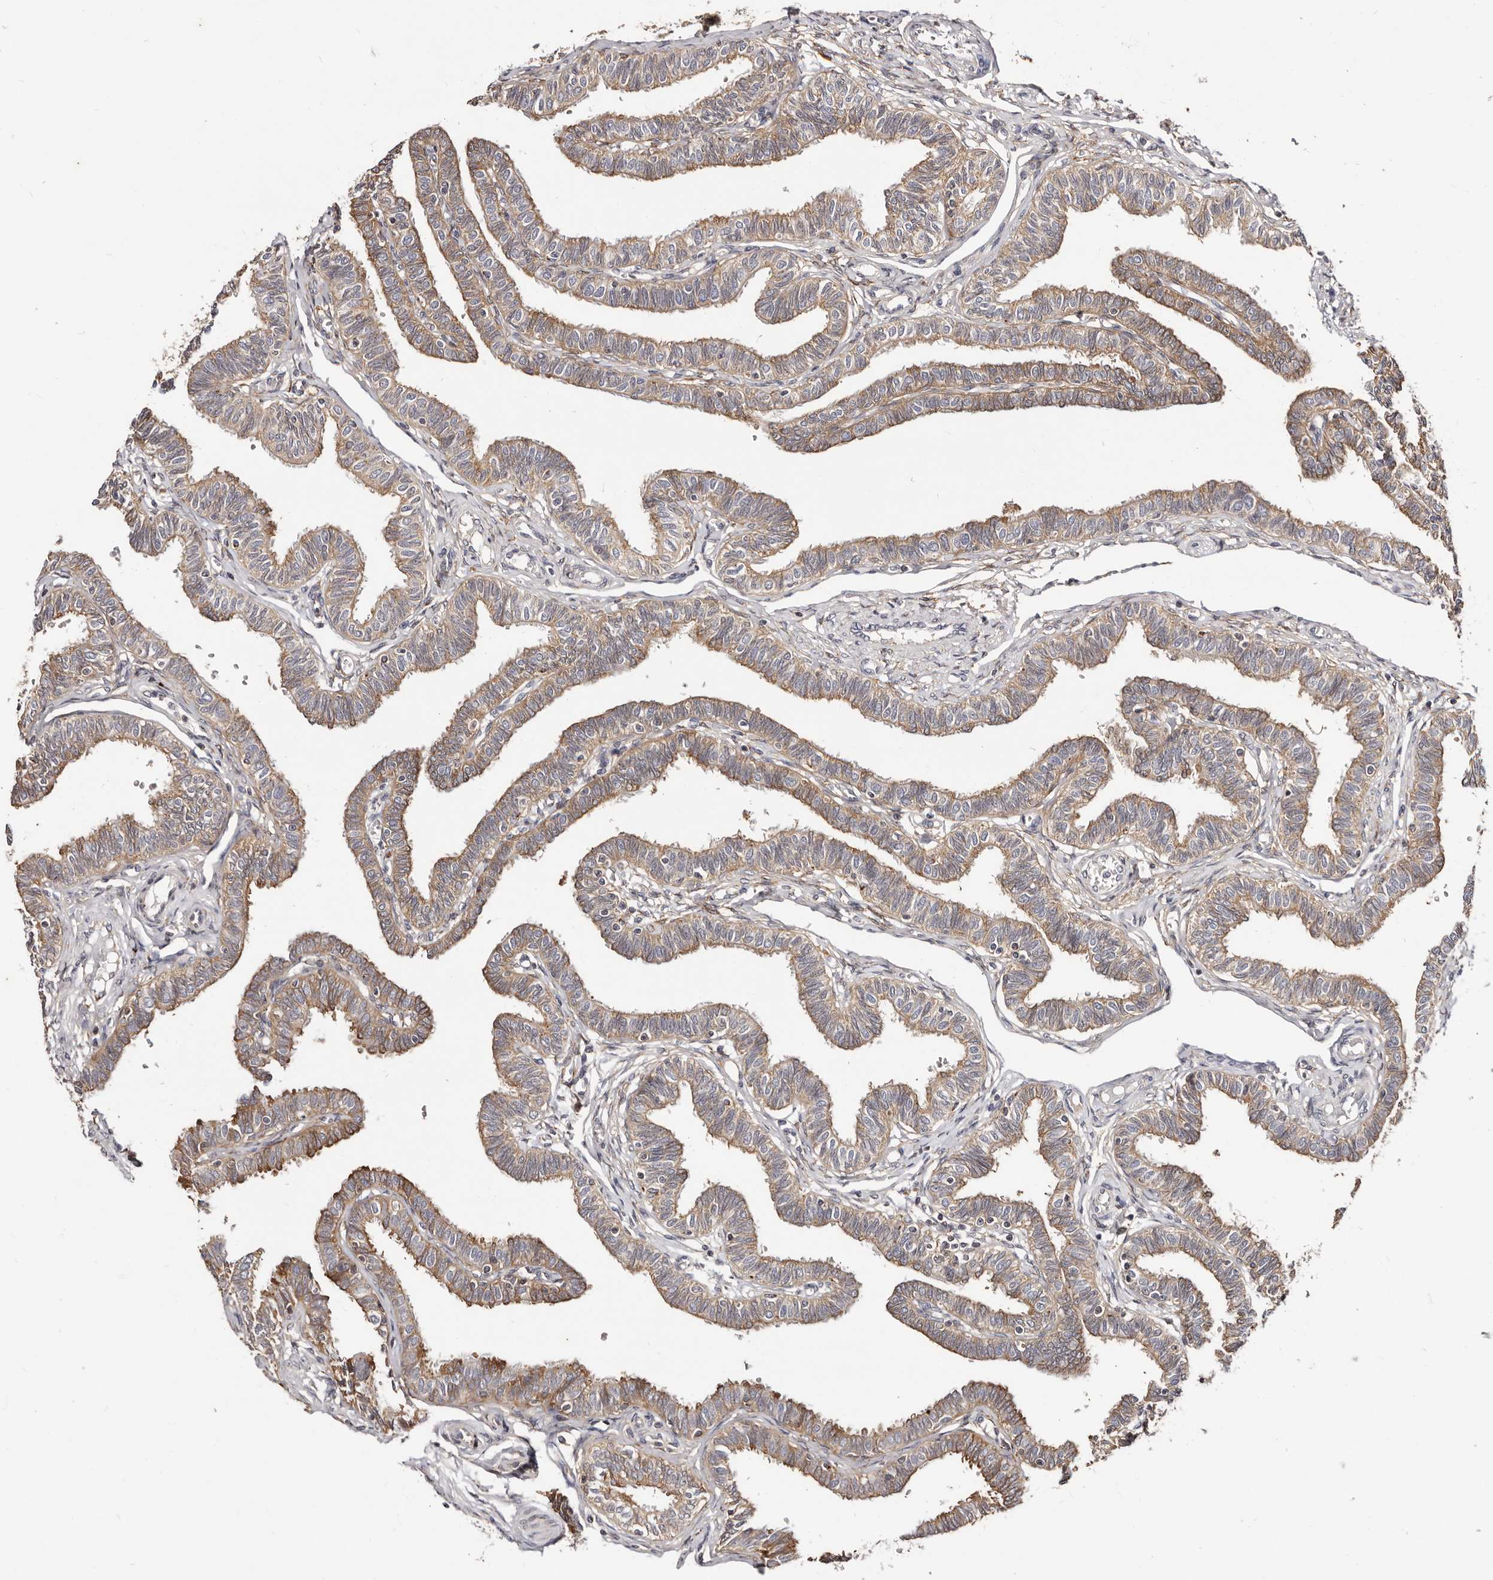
{"staining": {"intensity": "moderate", "quantity": ">75%", "location": "cytoplasmic/membranous"}, "tissue": "fallopian tube", "cell_type": "Glandular cells", "image_type": "normal", "snomed": [{"axis": "morphology", "description": "Normal tissue, NOS"}, {"axis": "topography", "description": "Fallopian tube"}, {"axis": "topography", "description": "Ovary"}], "caption": "Immunohistochemistry (IHC) micrograph of benign fallopian tube stained for a protein (brown), which reveals medium levels of moderate cytoplasmic/membranous expression in approximately >75% of glandular cells.", "gene": "DACT2", "patient": {"sex": "female", "age": 23}}